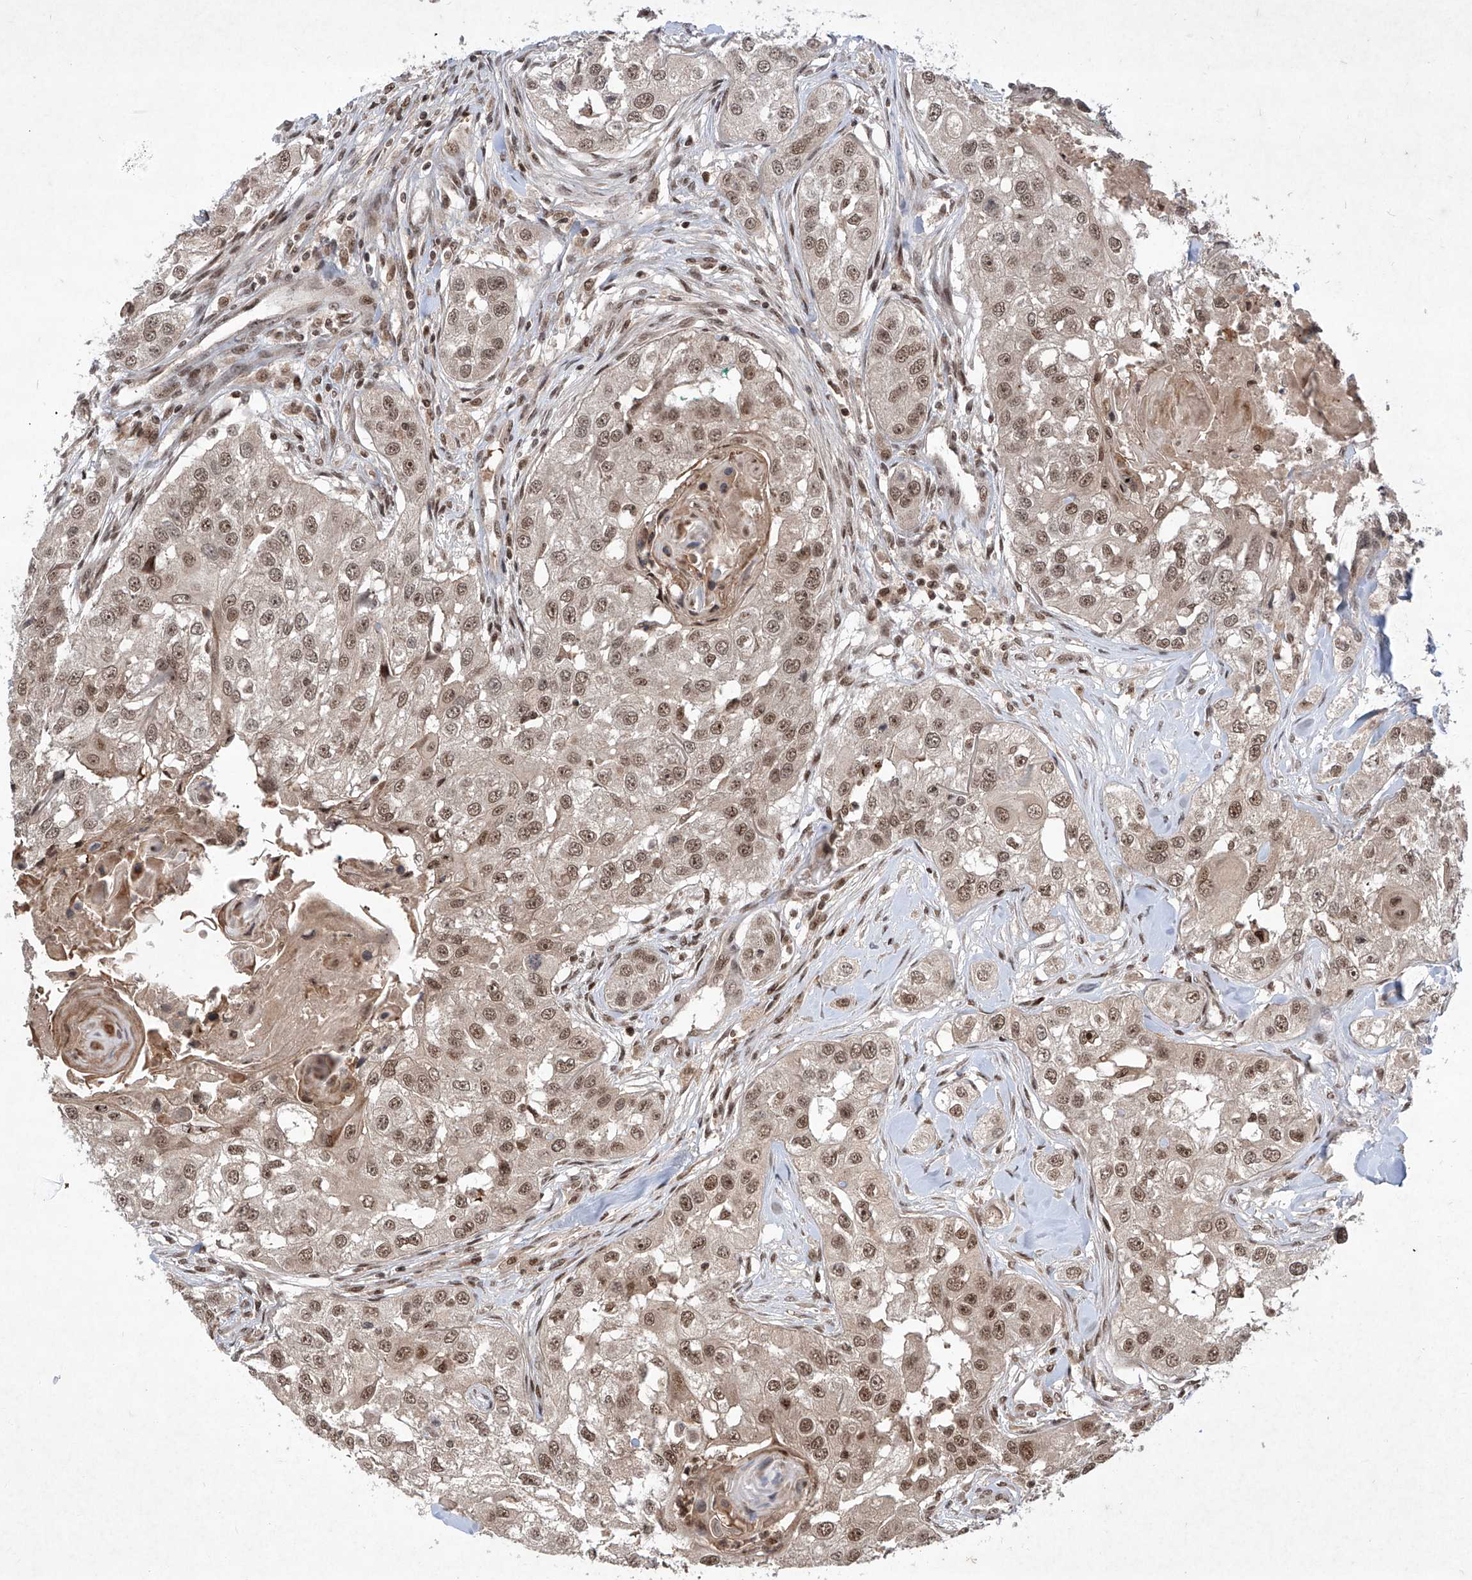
{"staining": {"intensity": "moderate", "quantity": ">75%", "location": "nuclear"}, "tissue": "head and neck cancer", "cell_type": "Tumor cells", "image_type": "cancer", "snomed": [{"axis": "morphology", "description": "Normal tissue, NOS"}, {"axis": "morphology", "description": "Squamous cell carcinoma, NOS"}, {"axis": "topography", "description": "Skeletal muscle"}, {"axis": "topography", "description": "Head-Neck"}], "caption": "Immunohistochemical staining of squamous cell carcinoma (head and neck) displays moderate nuclear protein expression in about >75% of tumor cells.", "gene": "IRF2", "patient": {"sex": "male", "age": 51}}